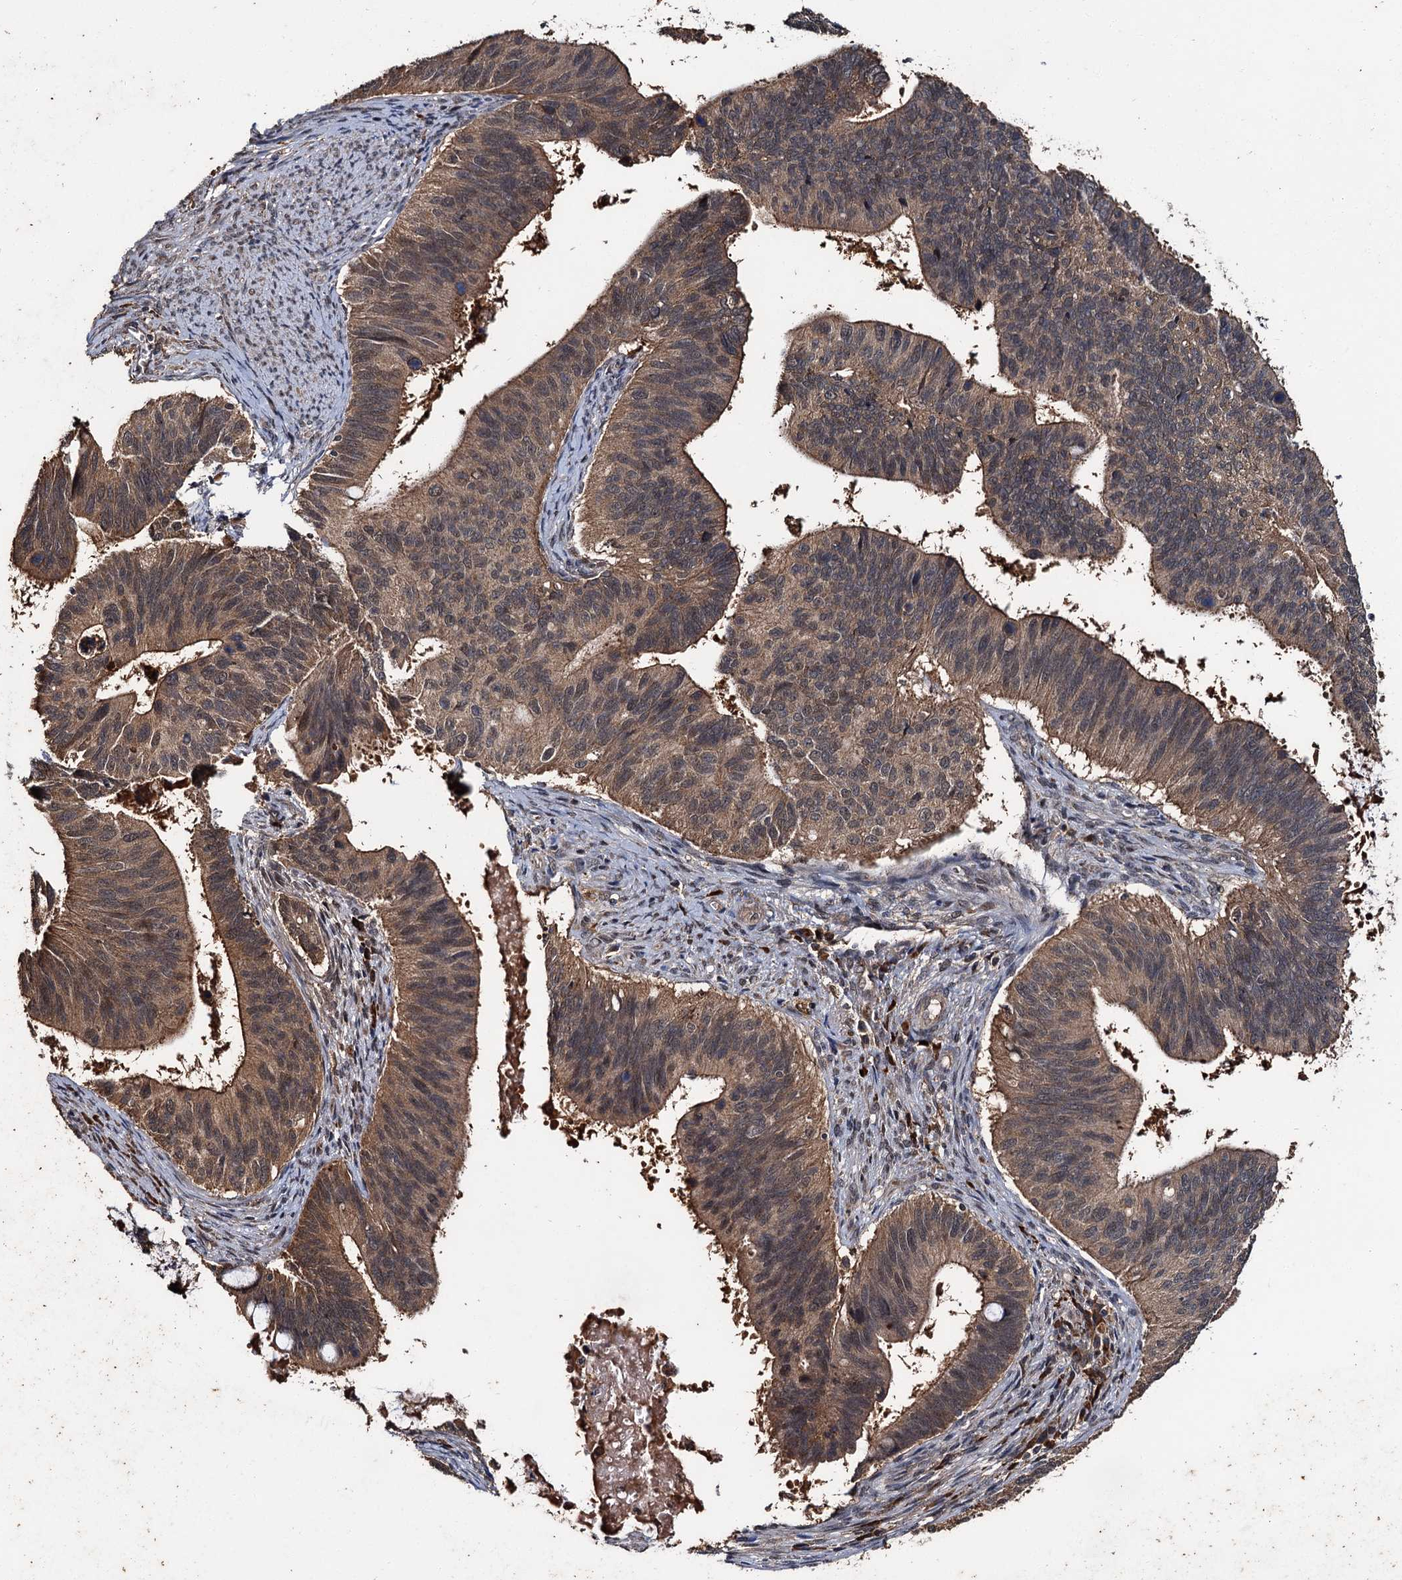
{"staining": {"intensity": "moderate", "quantity": ">75%", "location": "cytoplasmic/membranous,nuclear"}, "tissue": "cervical cancer", "cell_type": "Tumor cells", "image_type": "cancer", "snomed": [{"axis": "morphology", "description": "Adenocarcinoma, NOS"}, {"axis": "topography", "description": "Cervix"}], "caption": "Brown immunohistochemical staining in adenocarcinoma (cervical) exhibits moderate cytoplasmic/membranous and nuclear staining in approximately >75% of tumor cells. (DAB = brown stain, brightfield microscopy at high magnification).", "gene": "SLC46A3", "patient": {"sex": "female", "age": 42}}